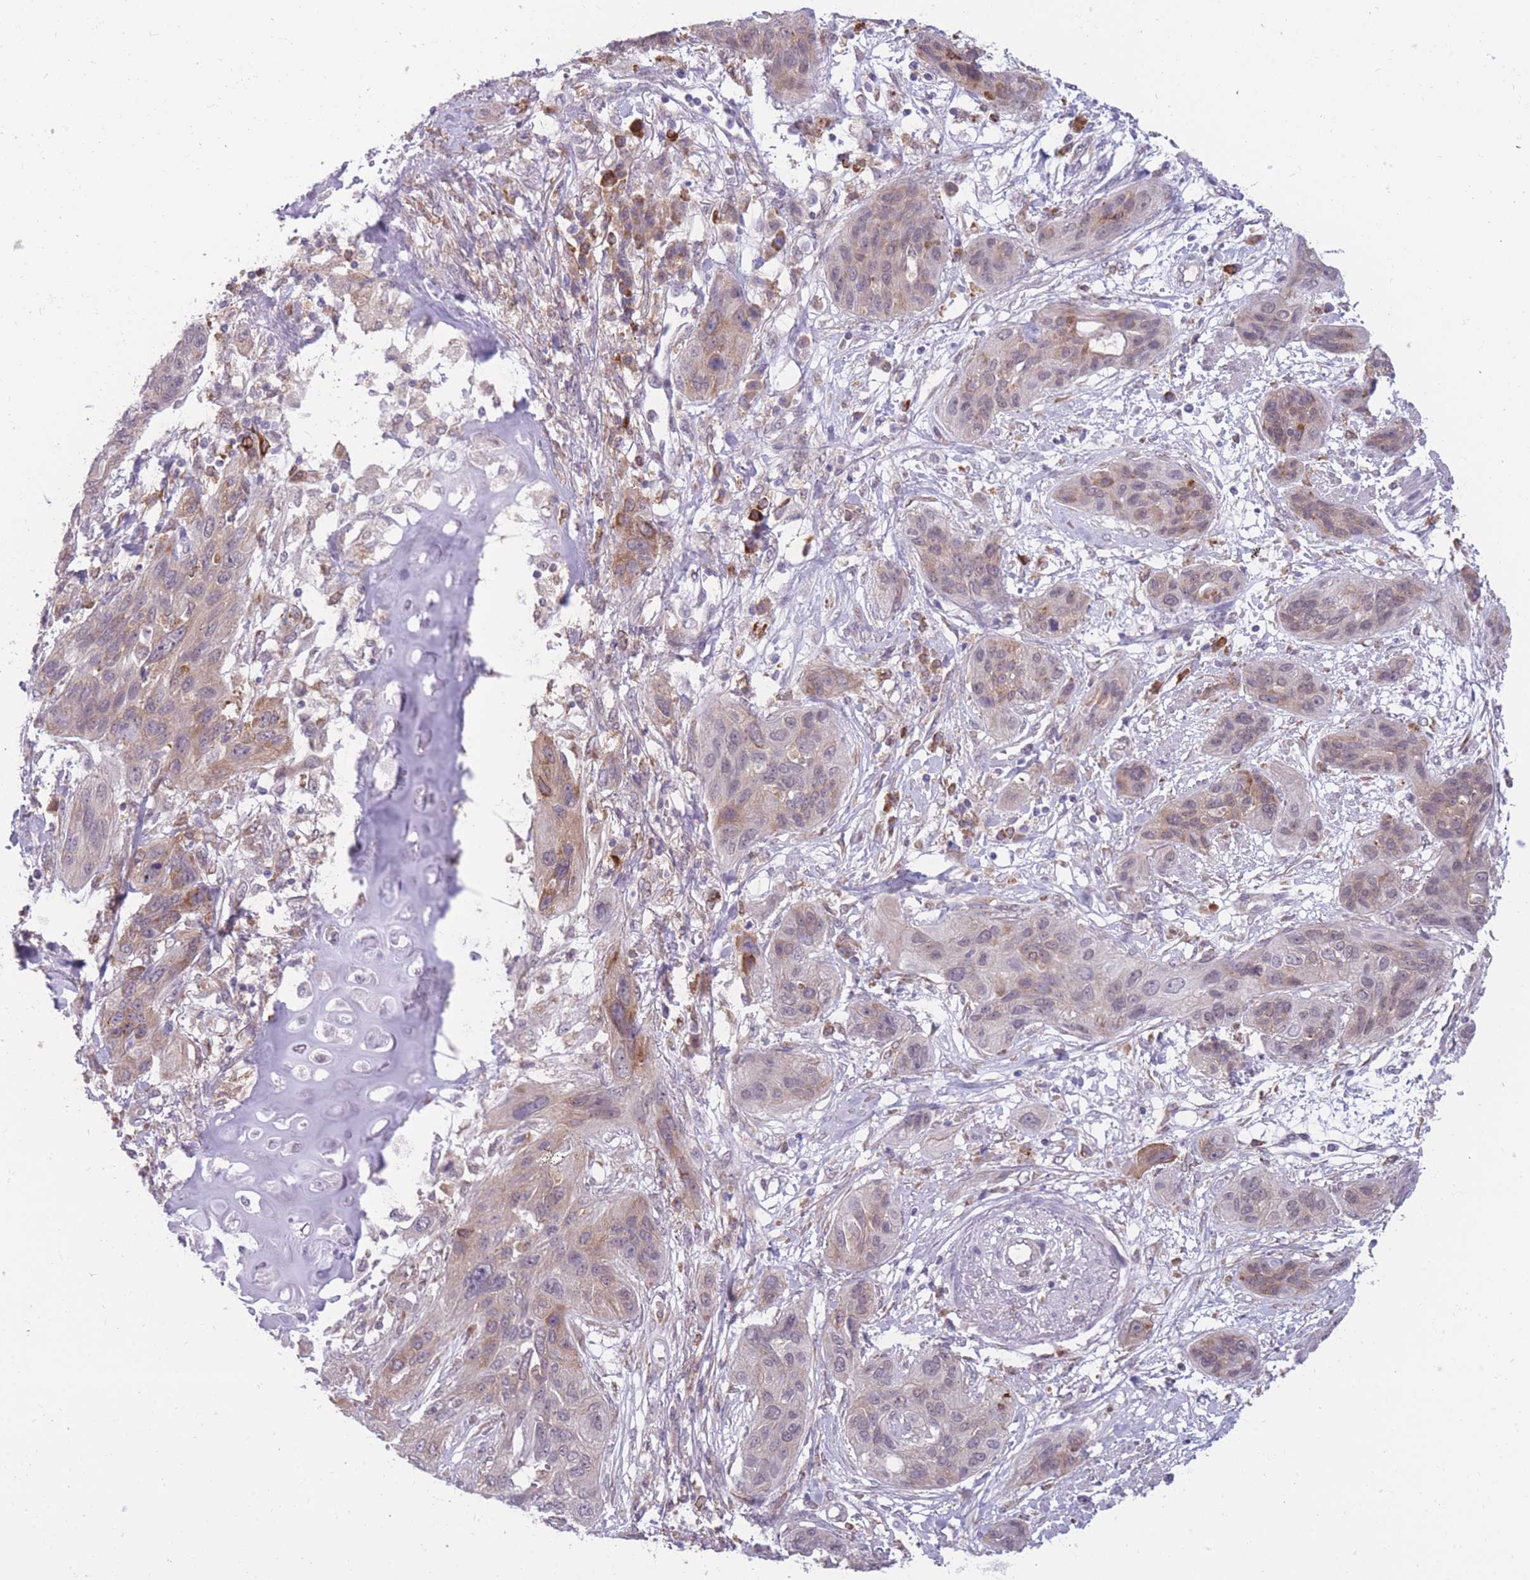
{"staining": {"intensity": "moderate", "quantity": "<25%", "location": "cytoplasmic/membranous"}, "tissue": "lung cancer", "cell_type": "Tumor cells", "image_type": "cancer", "snomed": [{"axis": "morphology", "description": "Squamous cell carcinoma, NOS"}, {"axis": "topography", "description": "Lung"}], "caption": "The image shows staining of lung cancer, revealing moderate cytoplasmic/membranous protein expression (brown color) within tumor cells.", "gene": "TMEM121", "patient": {"sex": "female", "age": 70}}